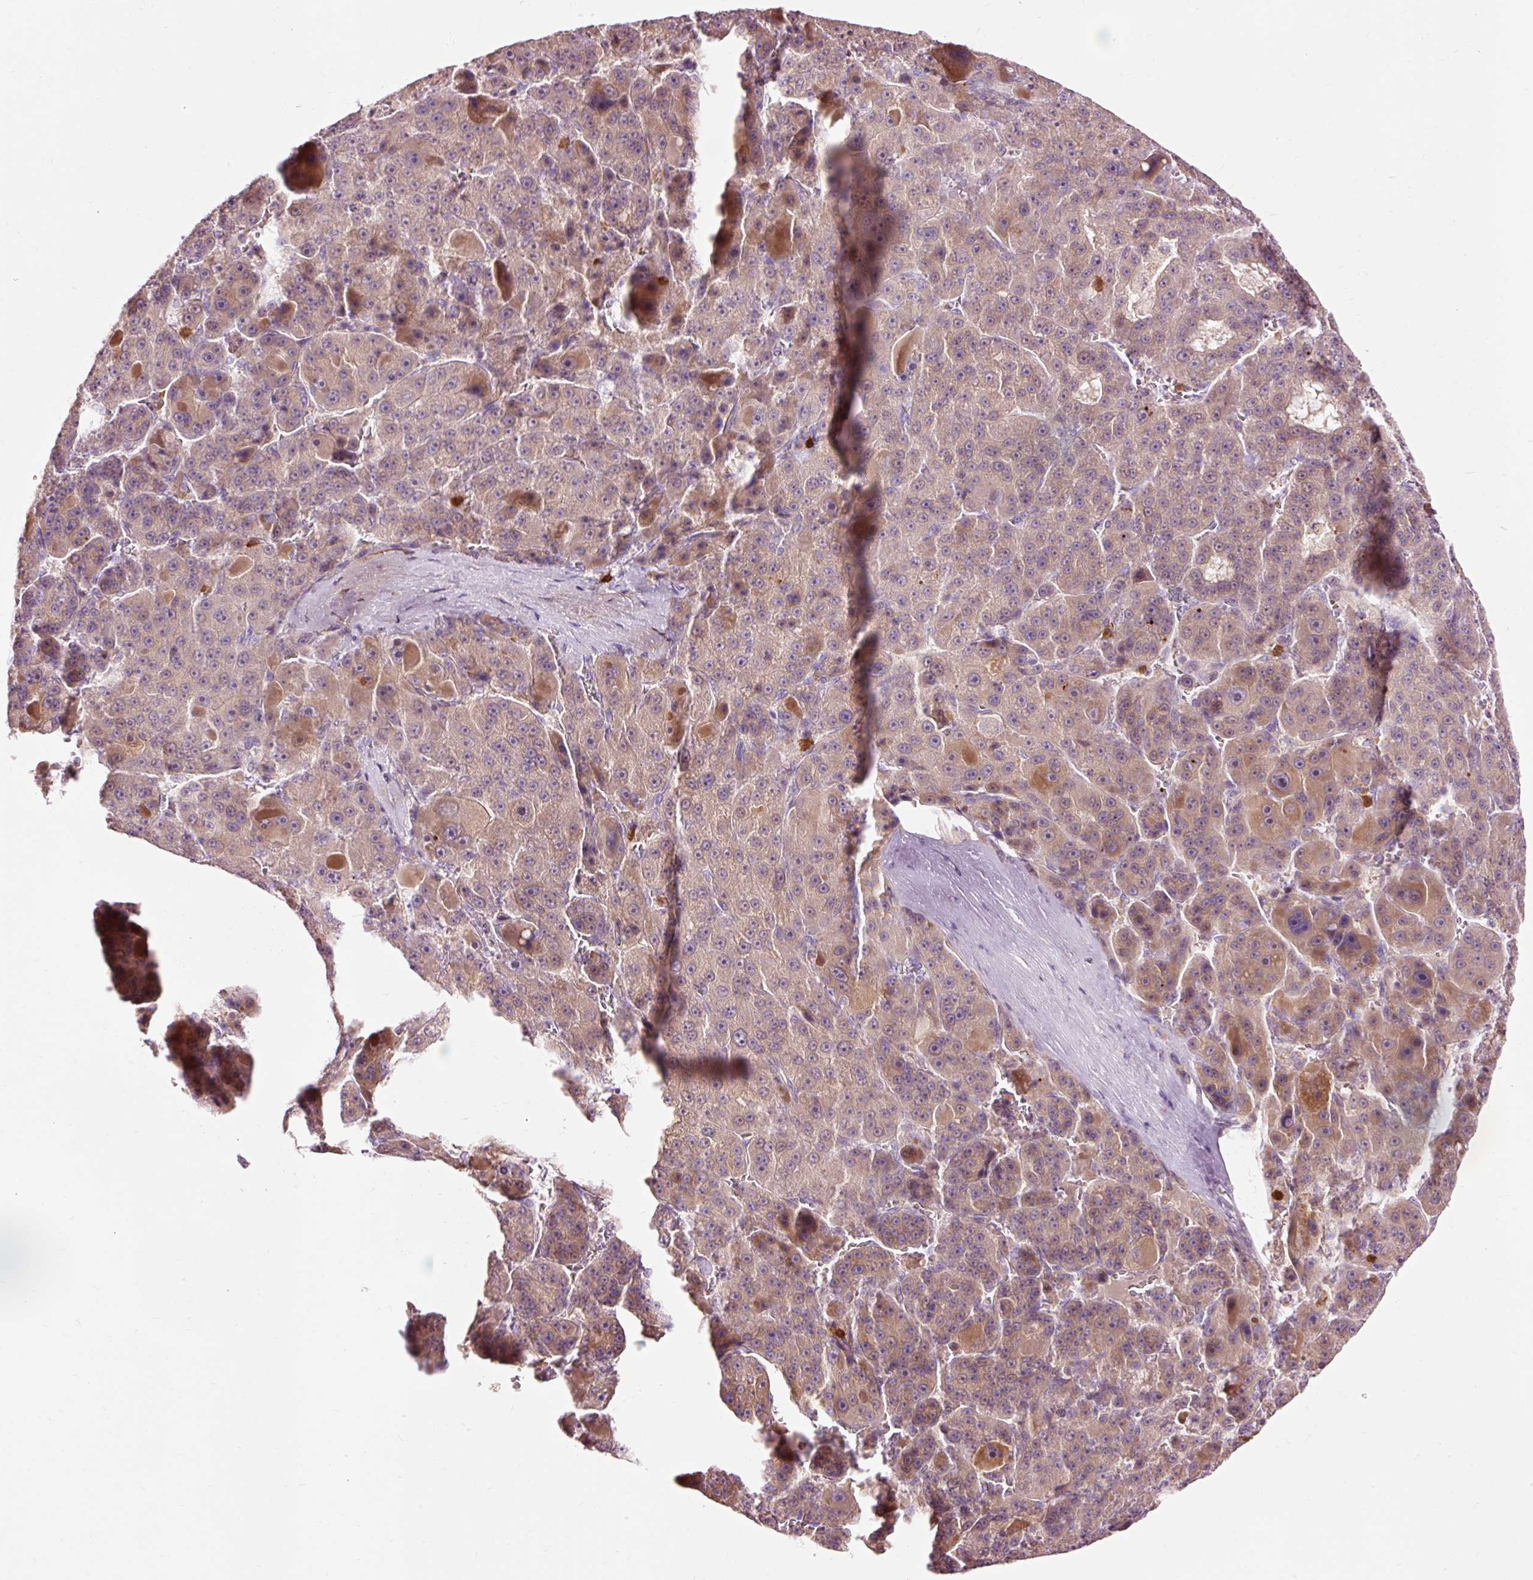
{"staining": {"intensity": "weak", "quantity": ">75%", "location": "cytoplasmic/membranous"}, "tissue": "liver cancer", "cell_type": "Tumor cells", "image_type": "cancer", "snomed": [{"axis": "morphology", "description": "Carcinoma, Hepatocellular, NOS"}, {"axis": "topography", "description": "Liver"}], "caption": "Immunohistochemical staining of human hepatocellular carcinoma (liver) shows low levels of weak cytoplasmic/membranous protein expression in approximately >75% of tumor cells.", "gene": "PRDX5", "patient": {"sex": "male", "age": 76}}